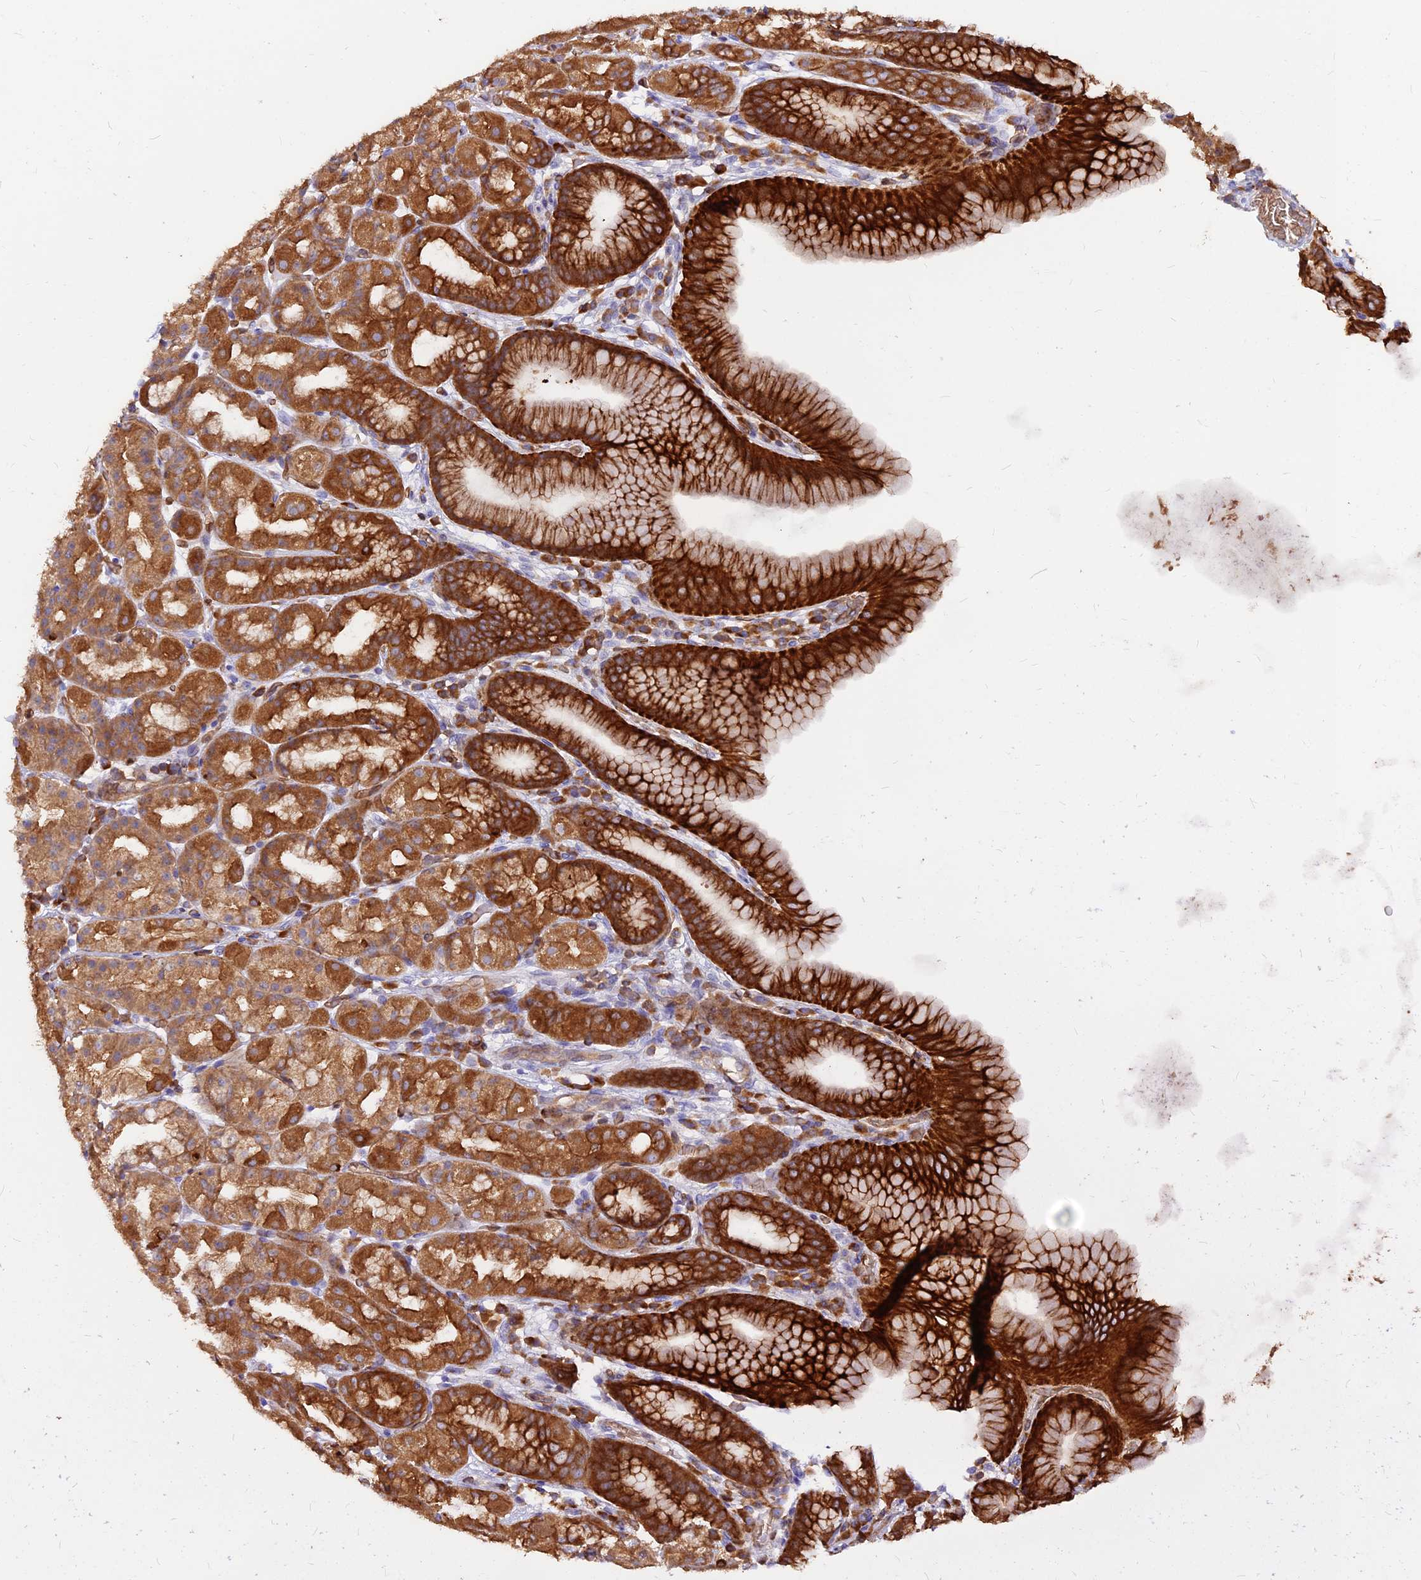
{"staining": {"intensity": "strong", "quantity": ">75%", "location": "cytoplasmic/membranous"}, "tissue": "stomach", "cell_type": "Glandular cells", "image_type": "normal", "snomed": [{"axis": "morphology", "description": "Normal tissue, NOS"}, {"axis": "topography", "description": "Stomach, upper"}], "caption": "IHC micrograph of unremarkable stomach: human stomach stained using immunohistochemistry (IHC) displays high levels of strong protein expression localized specifically in the cytoplasmic/membranous of glandular cells, appearing as a cytoplasmic/membranous brown color.", "gene": "DENND2D", "patient": {"sex": "male", "age": 68}}